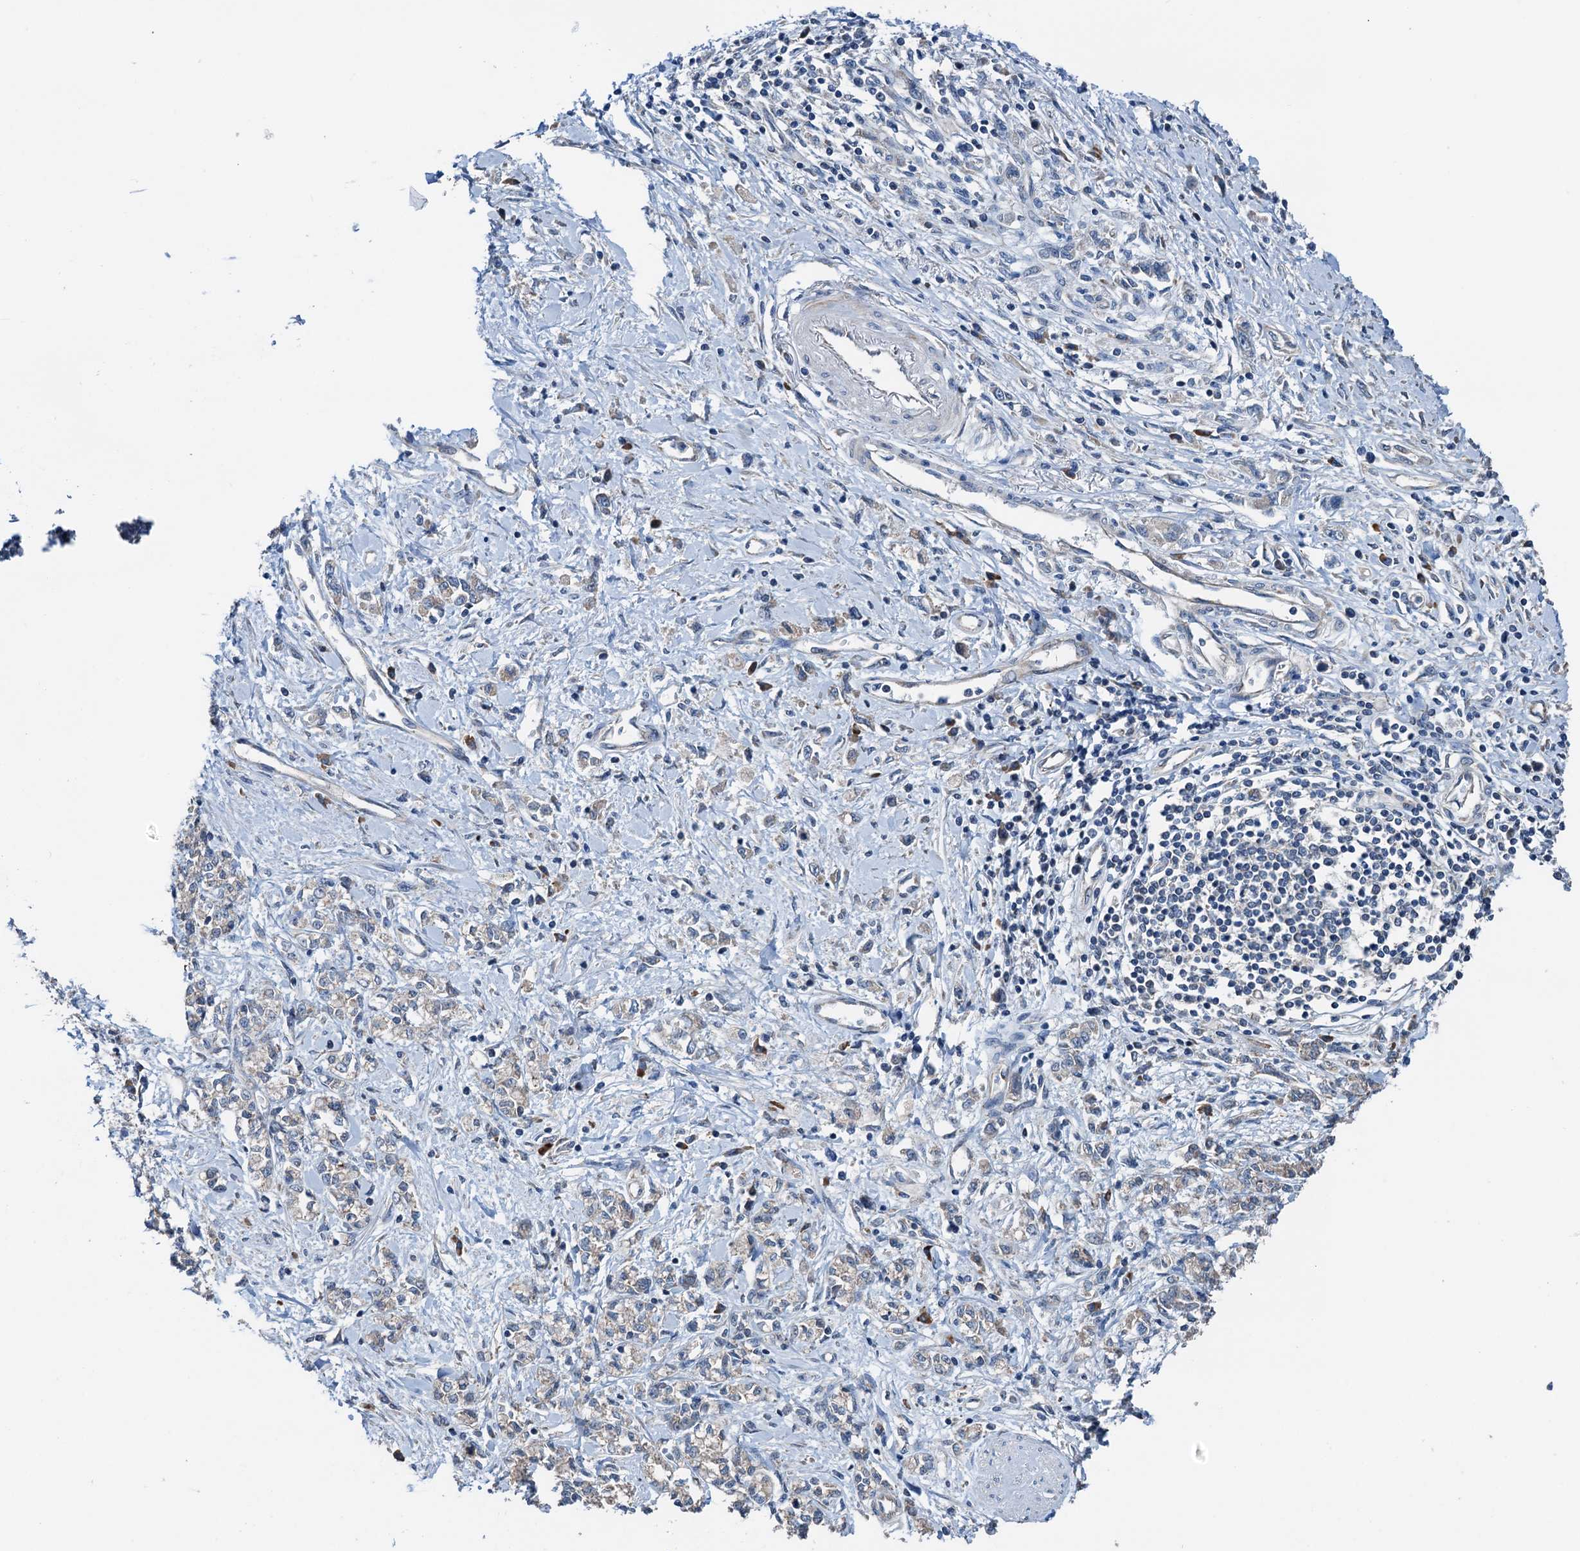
{"staining": {"intensity": "weak", "quantity": "25%-75%", "location": "cytoplasmic/membranous"}, "tissue": "stomach cancer", "cell_type": "Tumor cells", "image_type": "cancer", "snomed": [{"axis": "morphology", "description": "Adenocarcinoma, NOS"}, {"axis": "topography", "description": "Stomach"}], "caption": "An IHC image of tumor tissue is shown. Protein staining in brown highlights weak cytoplasmic/membranous positivity in stomach cancer (adenocarcinoma) within tumor cells. The protein is shown in brown color, while the nuclei are stained blue.", "gene": "ELAC1", "patient": {"sex": "female", "age": 76}}